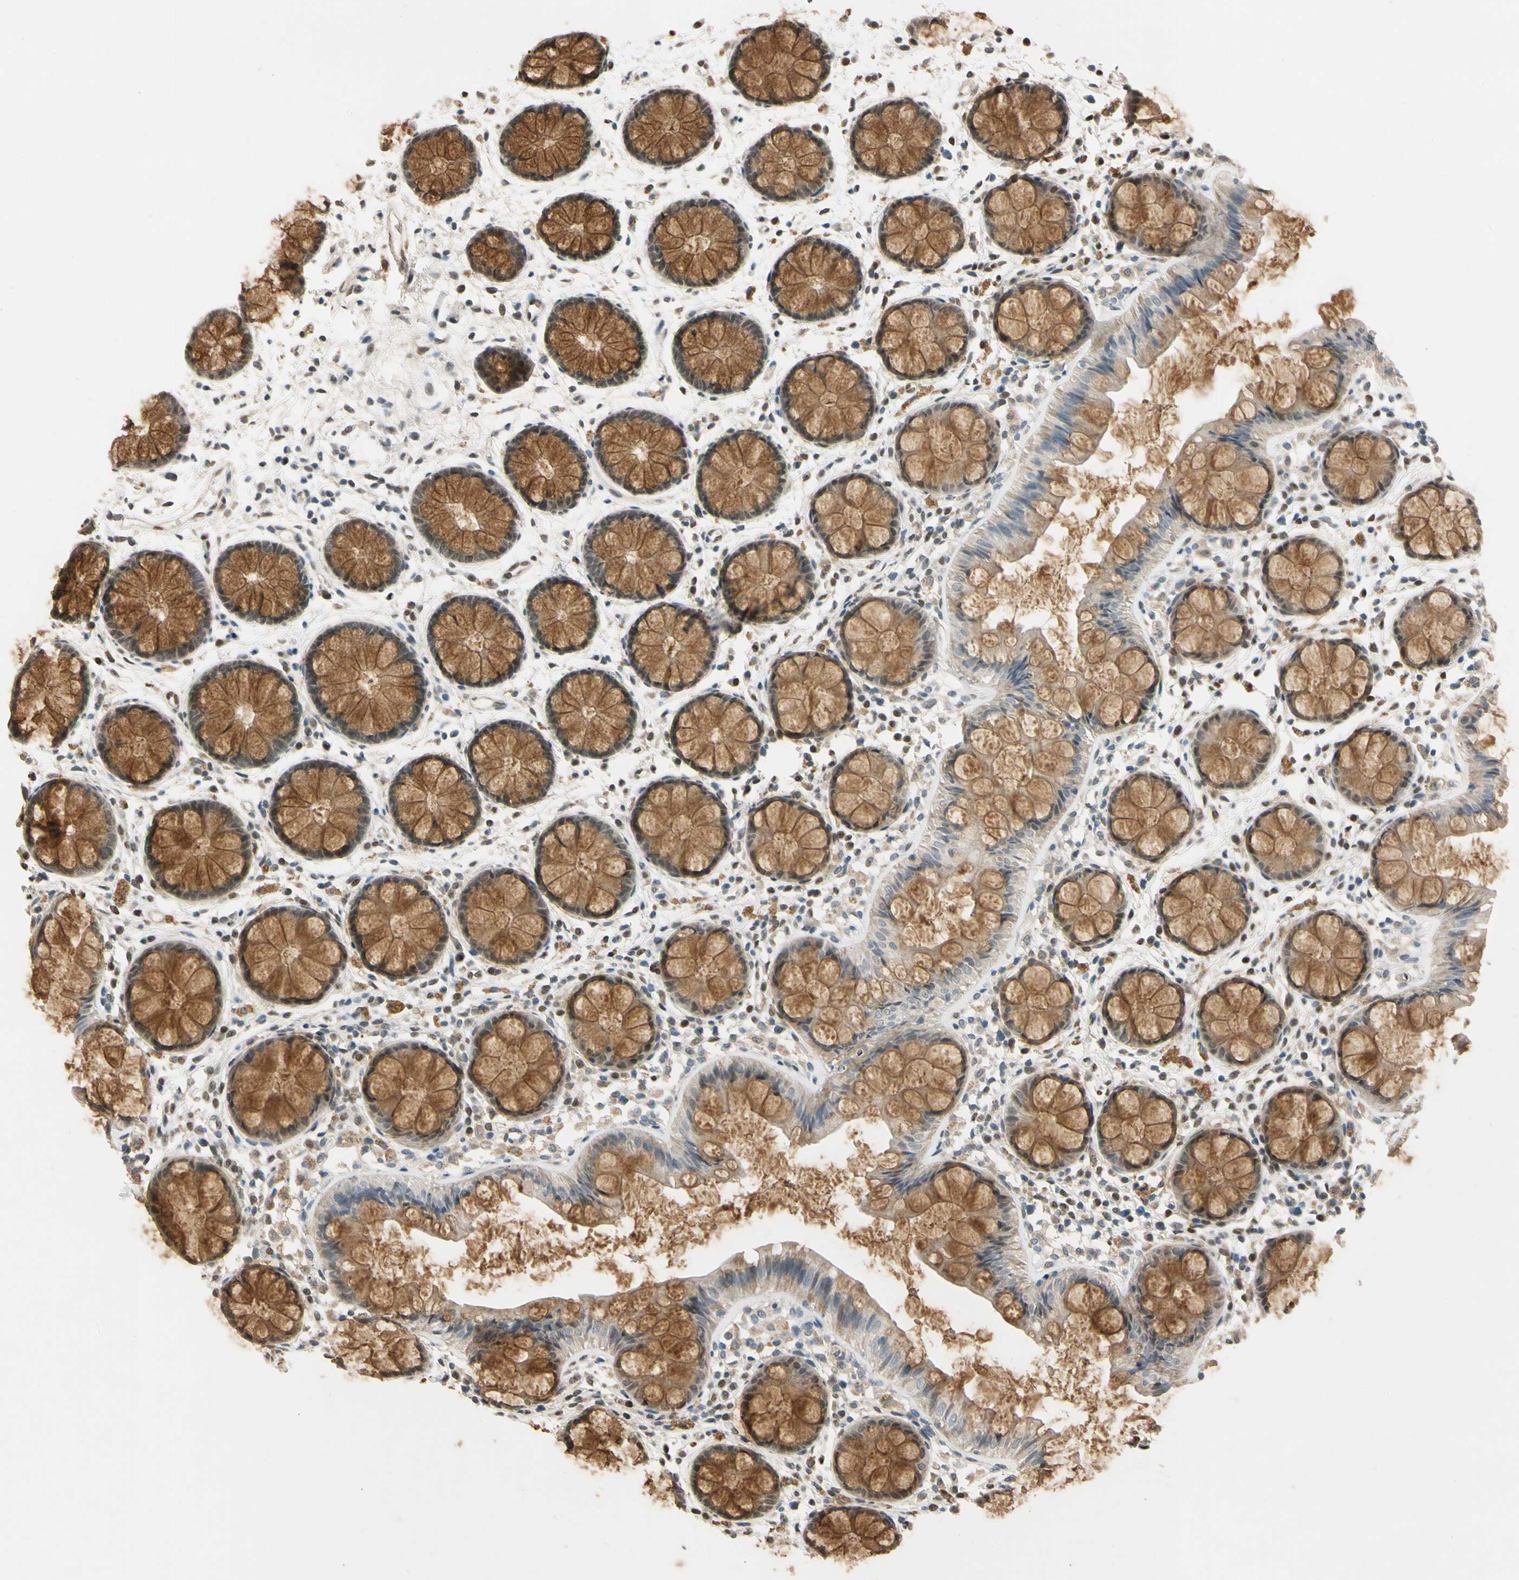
{"staining": {"intensity": "strong", "quantity": ">75%", "location": "cytoplasmic/membranous,nuclear"}, "tissue": "rectum", "cell_type": "Glandular cells", "image_type": "normal", "snomed": [{"axis": "morphology", "description": "Normal tissue, NOS"}, {"axis": "topography", "description": "Rectum"}], "caption": "Immunohistochemistry (IHC) of unremarkable rectum exhibits high levels of strong cytoplasmic/membranous,nuclear positivity in approximately >75% of glandular cells. The staining was performed using DAB (3,3'-diaminobenzidine), with brown indicating positive protein expression. Nuclei are stained blue with hematoxylin.", "gene": "RIOX2", "patient": {"sex": "female", "age": 66}}